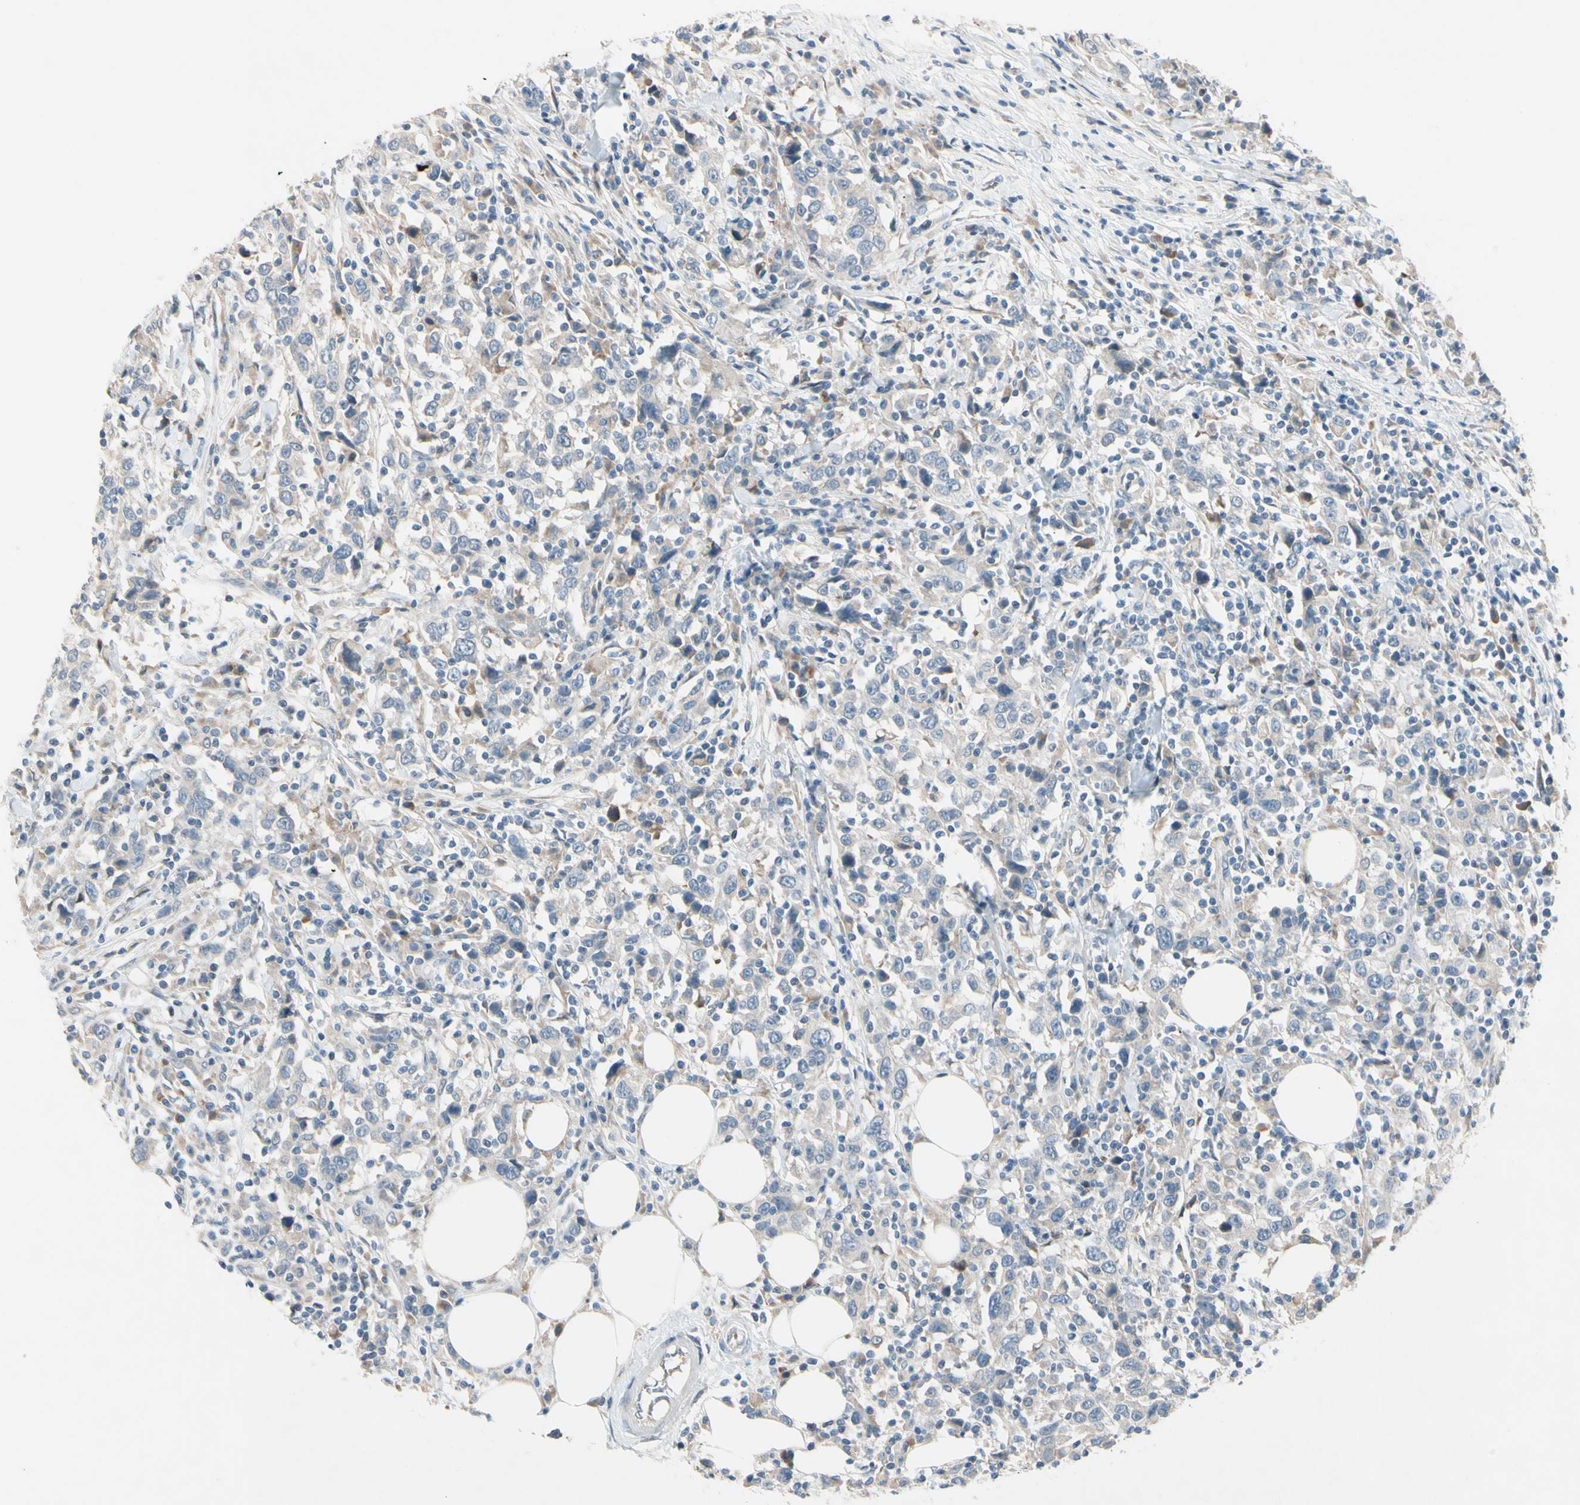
{"staining": {"intensity": "weak", "quantity": "<25%", "location": "cytoplasmic/membranous"}, "tissue": "urothelial cancer", "cell_type": "Tumor cells", "image_type": "cancer", "snomed": [{"axis": "morphology", "description": "Urothelial carcinoma, High grade"}, {"axis": "topography", "description": "Urinary bladder"}], "caption": "High-grade urothelial carcinoma was stained to show a protein in brown. There is no significant positivity in tumor cells. The staining is performed using DAB (3,3'-diaminobenzidine) brown chromogen with nuclei counter-stained in using hematoxylin.", "gene": "PIP5K1B", "patient": {"sex": "male", "age": 61}}